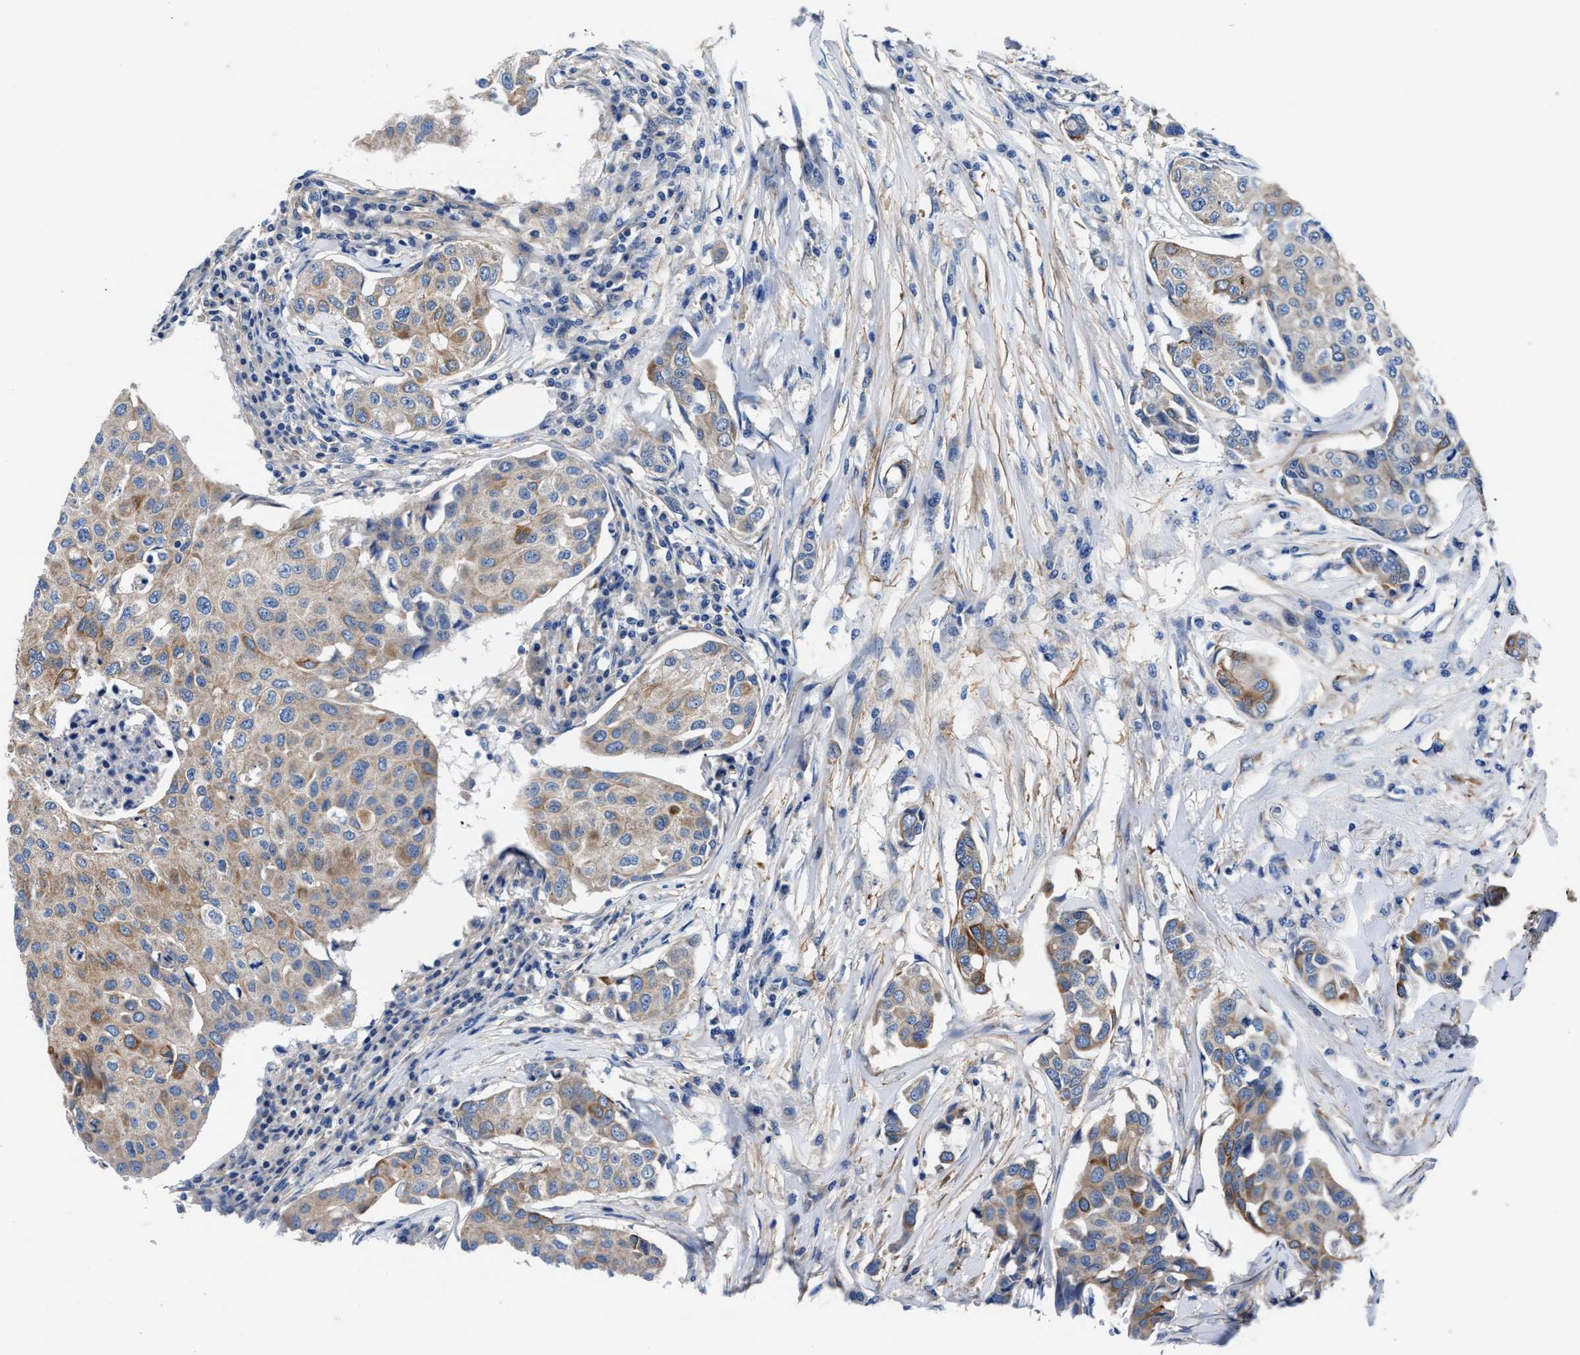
{"staining": {"intensity": "moderate", "quantity": "25%-75%", "location": "cytoplasmic/membranous"}, "tissue": "breast cancer", "cell_type": "Tumor cells", "image_type": "cancer", "snomed": [{"axis": "morphology", "description": "Duct carcinoma"}, {"axis": "topography", "description": "Breast"}], "caption": "This is an image of immunohistochemistry staining of breast infiltrating ductal carcinoma, which shows moderate staining in the cytoplasmic/membranous of tumor cells.", "gene": "PARG", "patient": {"sex": "female", "age": 80}}